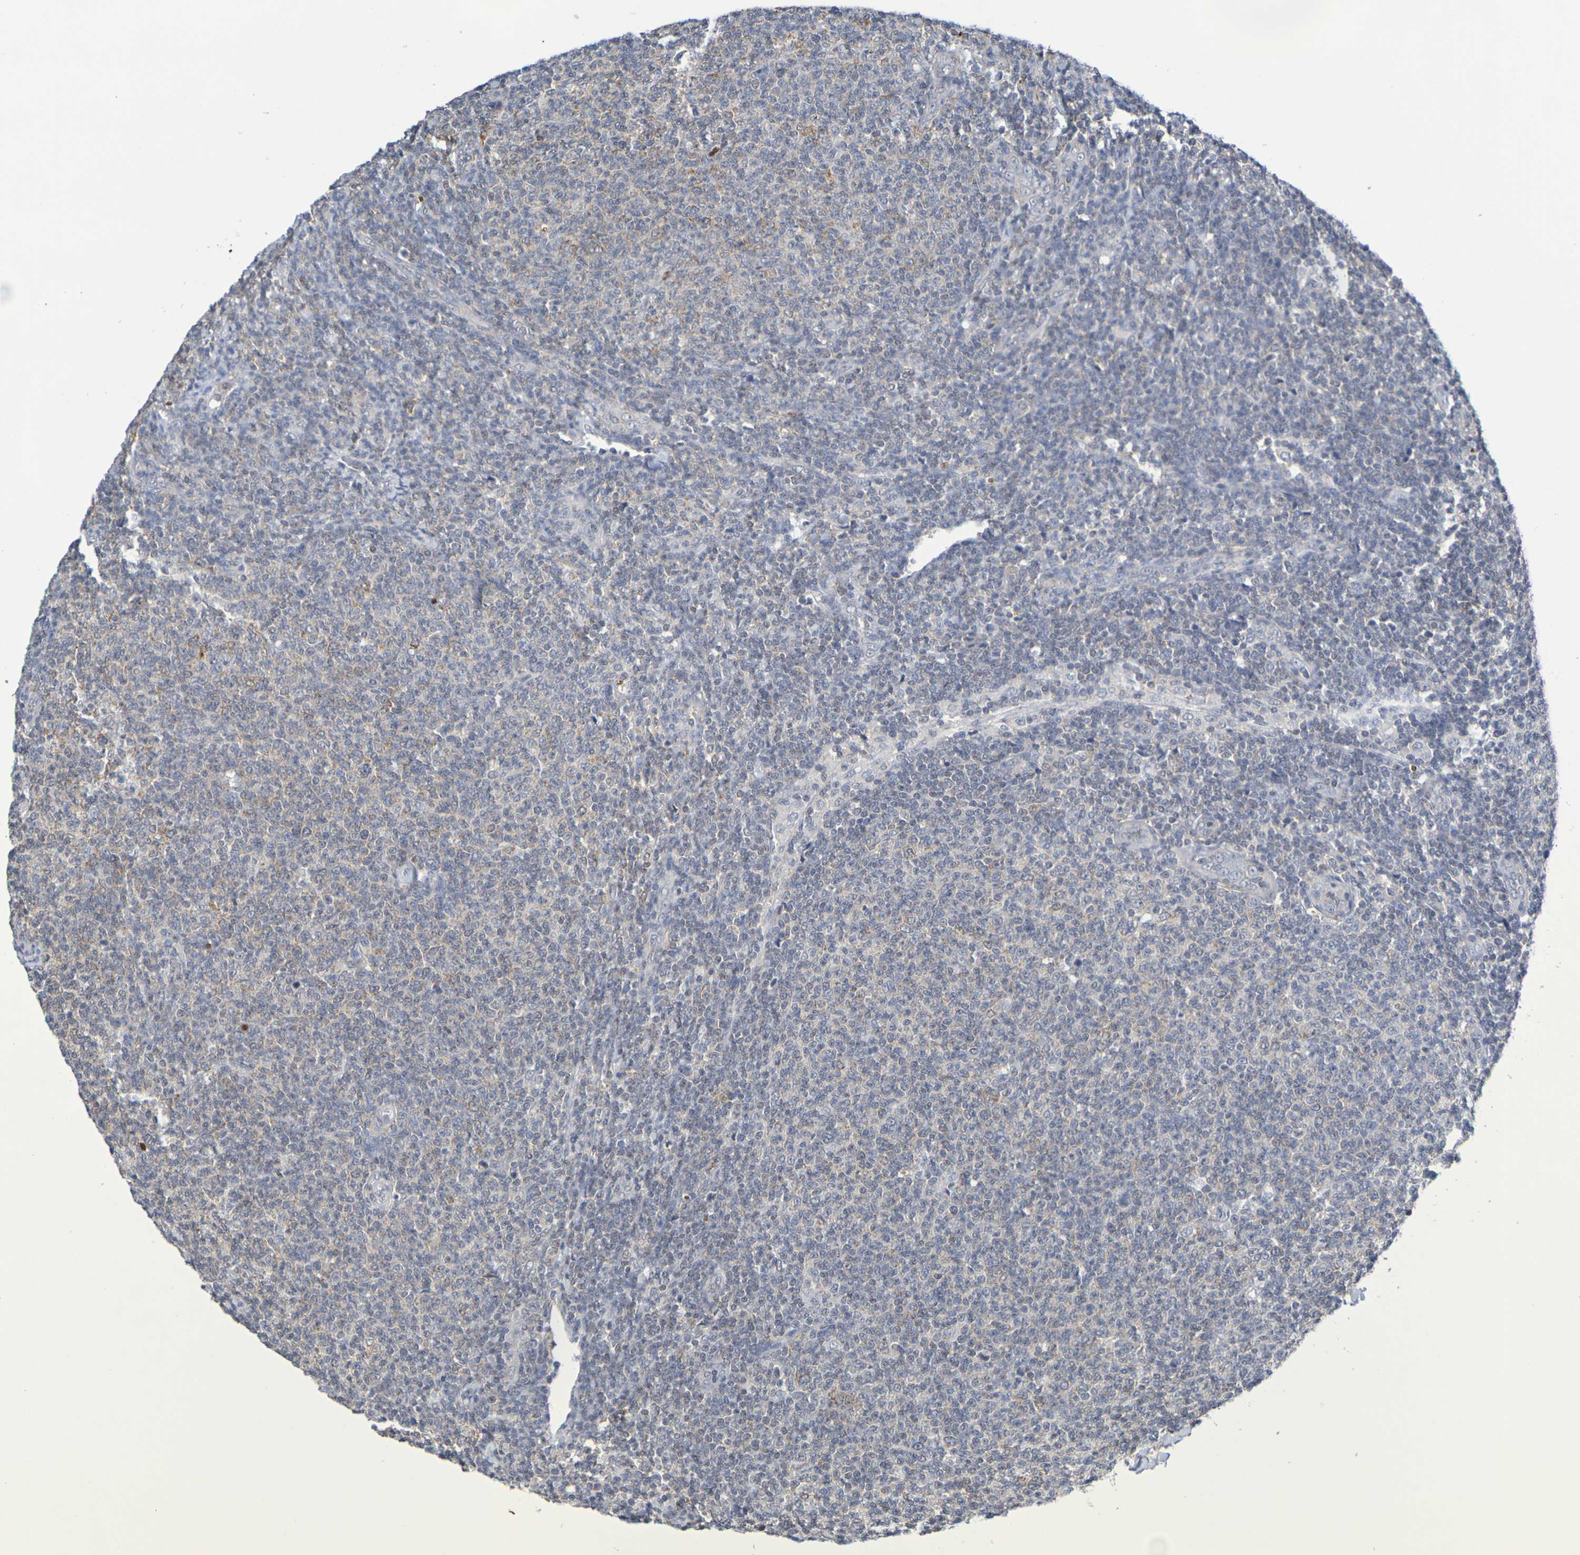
{"staining": {"intensity": "weak", "quantity": "25%-75%", "location": "cytoplasmic/membranous"}, "tissue": "lymphoma", "cell_type": "Tumor cells", "image_type": "cancer", "snomed": [{"axis": "morphology", "description": "Malignant lymphoma, non-Hodgkin's type, Low grade"}, {"axis": "topography", "description": "Lymph node"}], "caption": "Weak cytoplasmic/membranous positivity is identified in approximately 25%-75% of tumor cells in low-grade malignant lymphoma, non-Hodgkin's type.", "gene": "CHRNB1", "patient": {"sex": "male", "age": 66}}